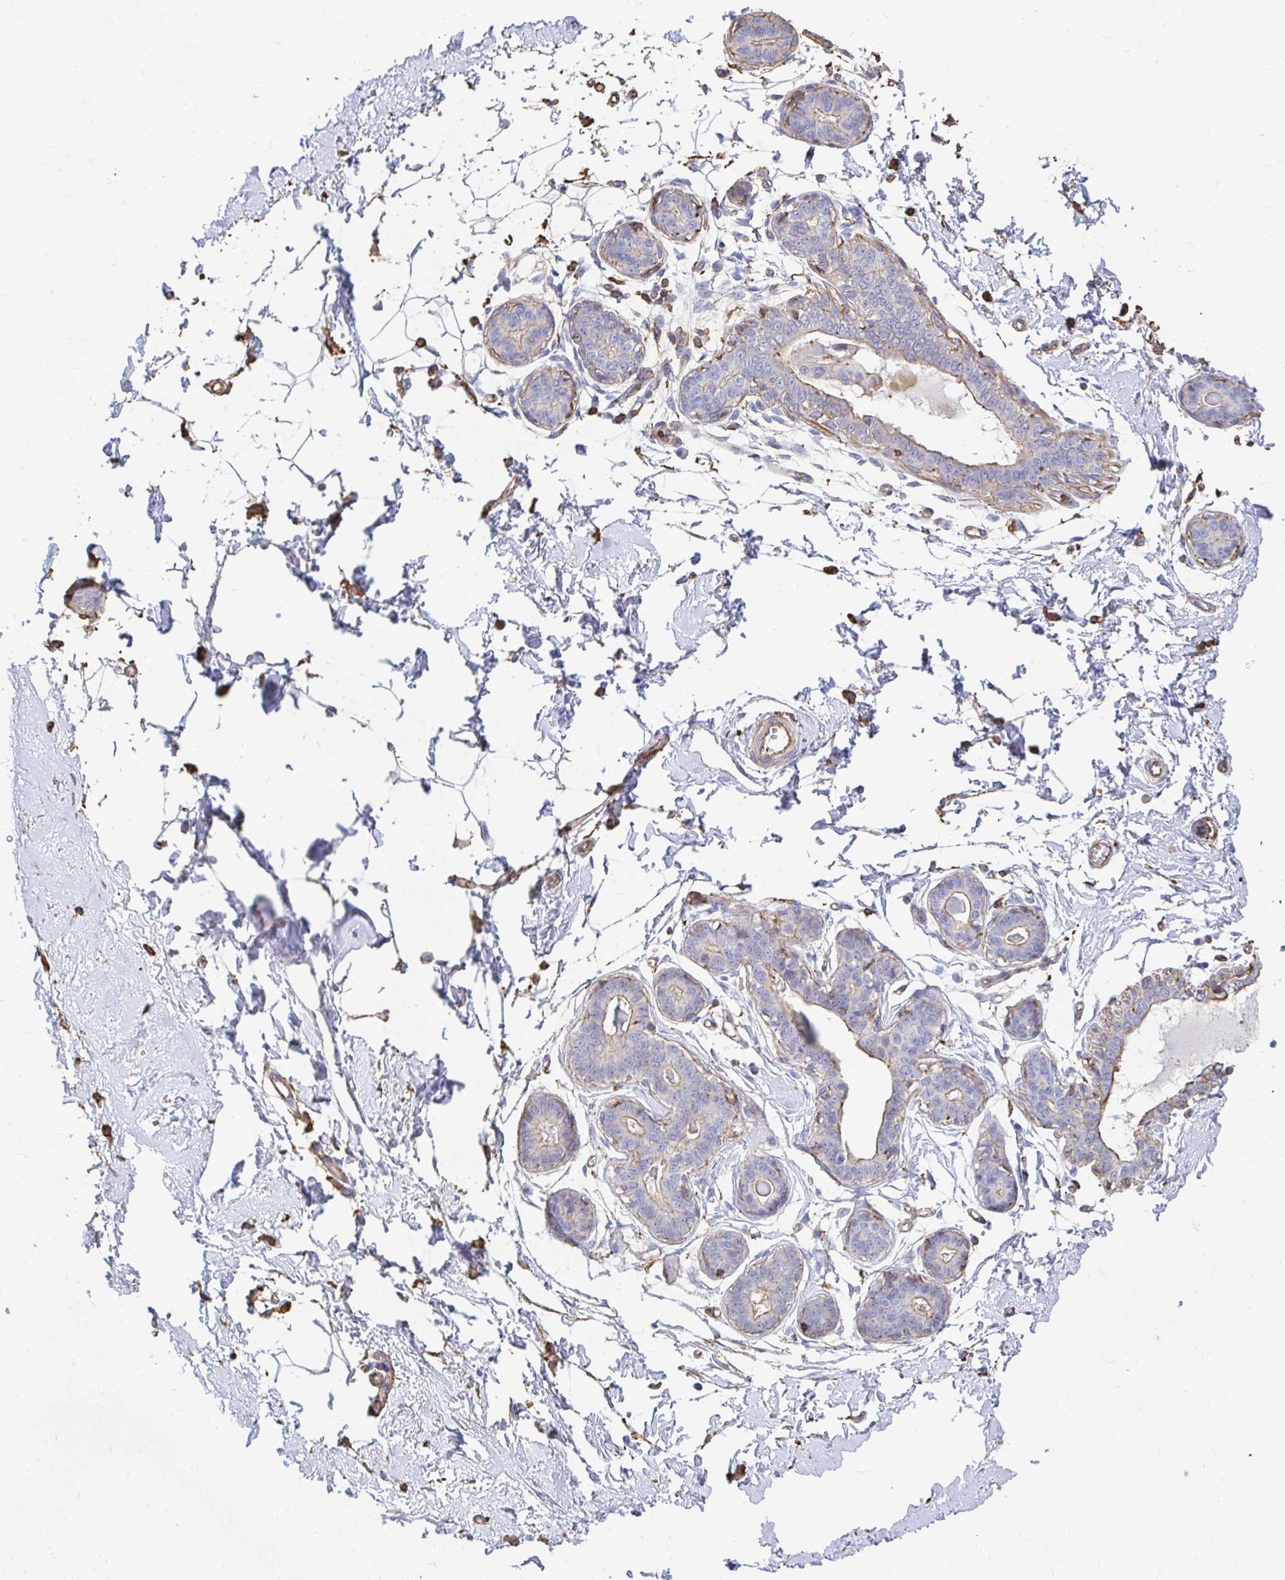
{"staining": {"intensity": "negative", "quantity": "none", "location": "none"}, "tissue": "breast", "cell_type": "Adipocytes", "image_type": "normal", "snomed": [{"axis": "morphology", "description": "Normal tissue, NOS"}, {"axis": "topography", "description": "Breast"}], "caption": "The micrograph reveals no significant expression in adipocytes of breast.", "gene": "PTPN14", "patient": {"sex": "female", "age": 45}}